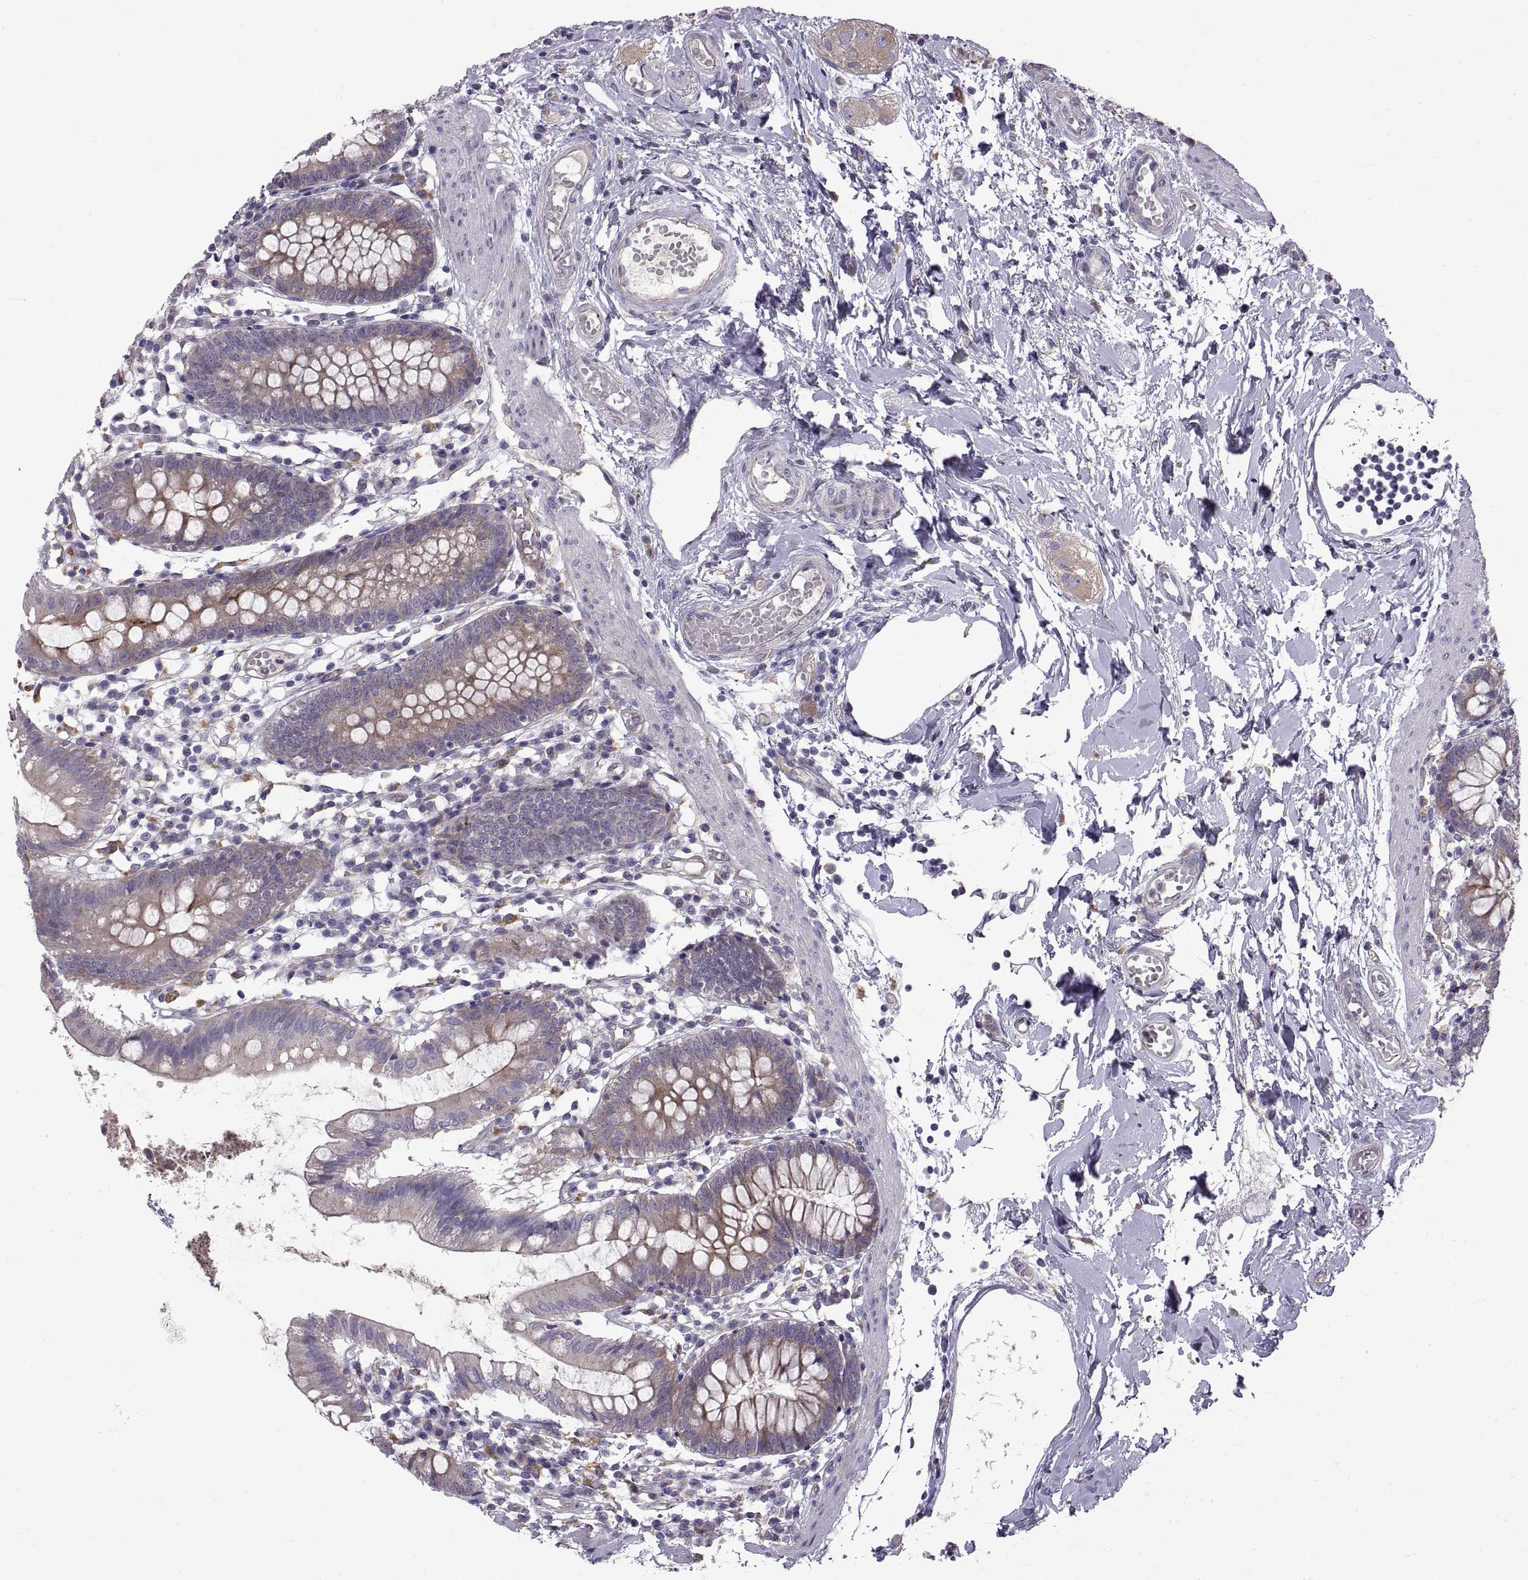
{"staining": {"intensity": "moderate", "quantity": "25%-75%", "location": "cytoplasmic/membranous"}, "tissue": "small intestine", "cell_type": "Glandular cells", "image_type": "normal", "snomed": [{"axis": "morphology", "description": "Normal tissue, NOS"}, {"axis": "topography", "description": "Small intestine"}], "caption": "An immunohistochemistry (IHC) histopathology image of normal tissue is shown. Protein staining in brown labels moderate cytoplasmic/membranous positivity in small intestine within glandular cells. The staining is performed using DAB brown chromogen to label protein expression. The nuclei are counter-stained blue using hematoxylin.", "gene": "ARSL", "patient": {"sex": "female", "age": 90}}